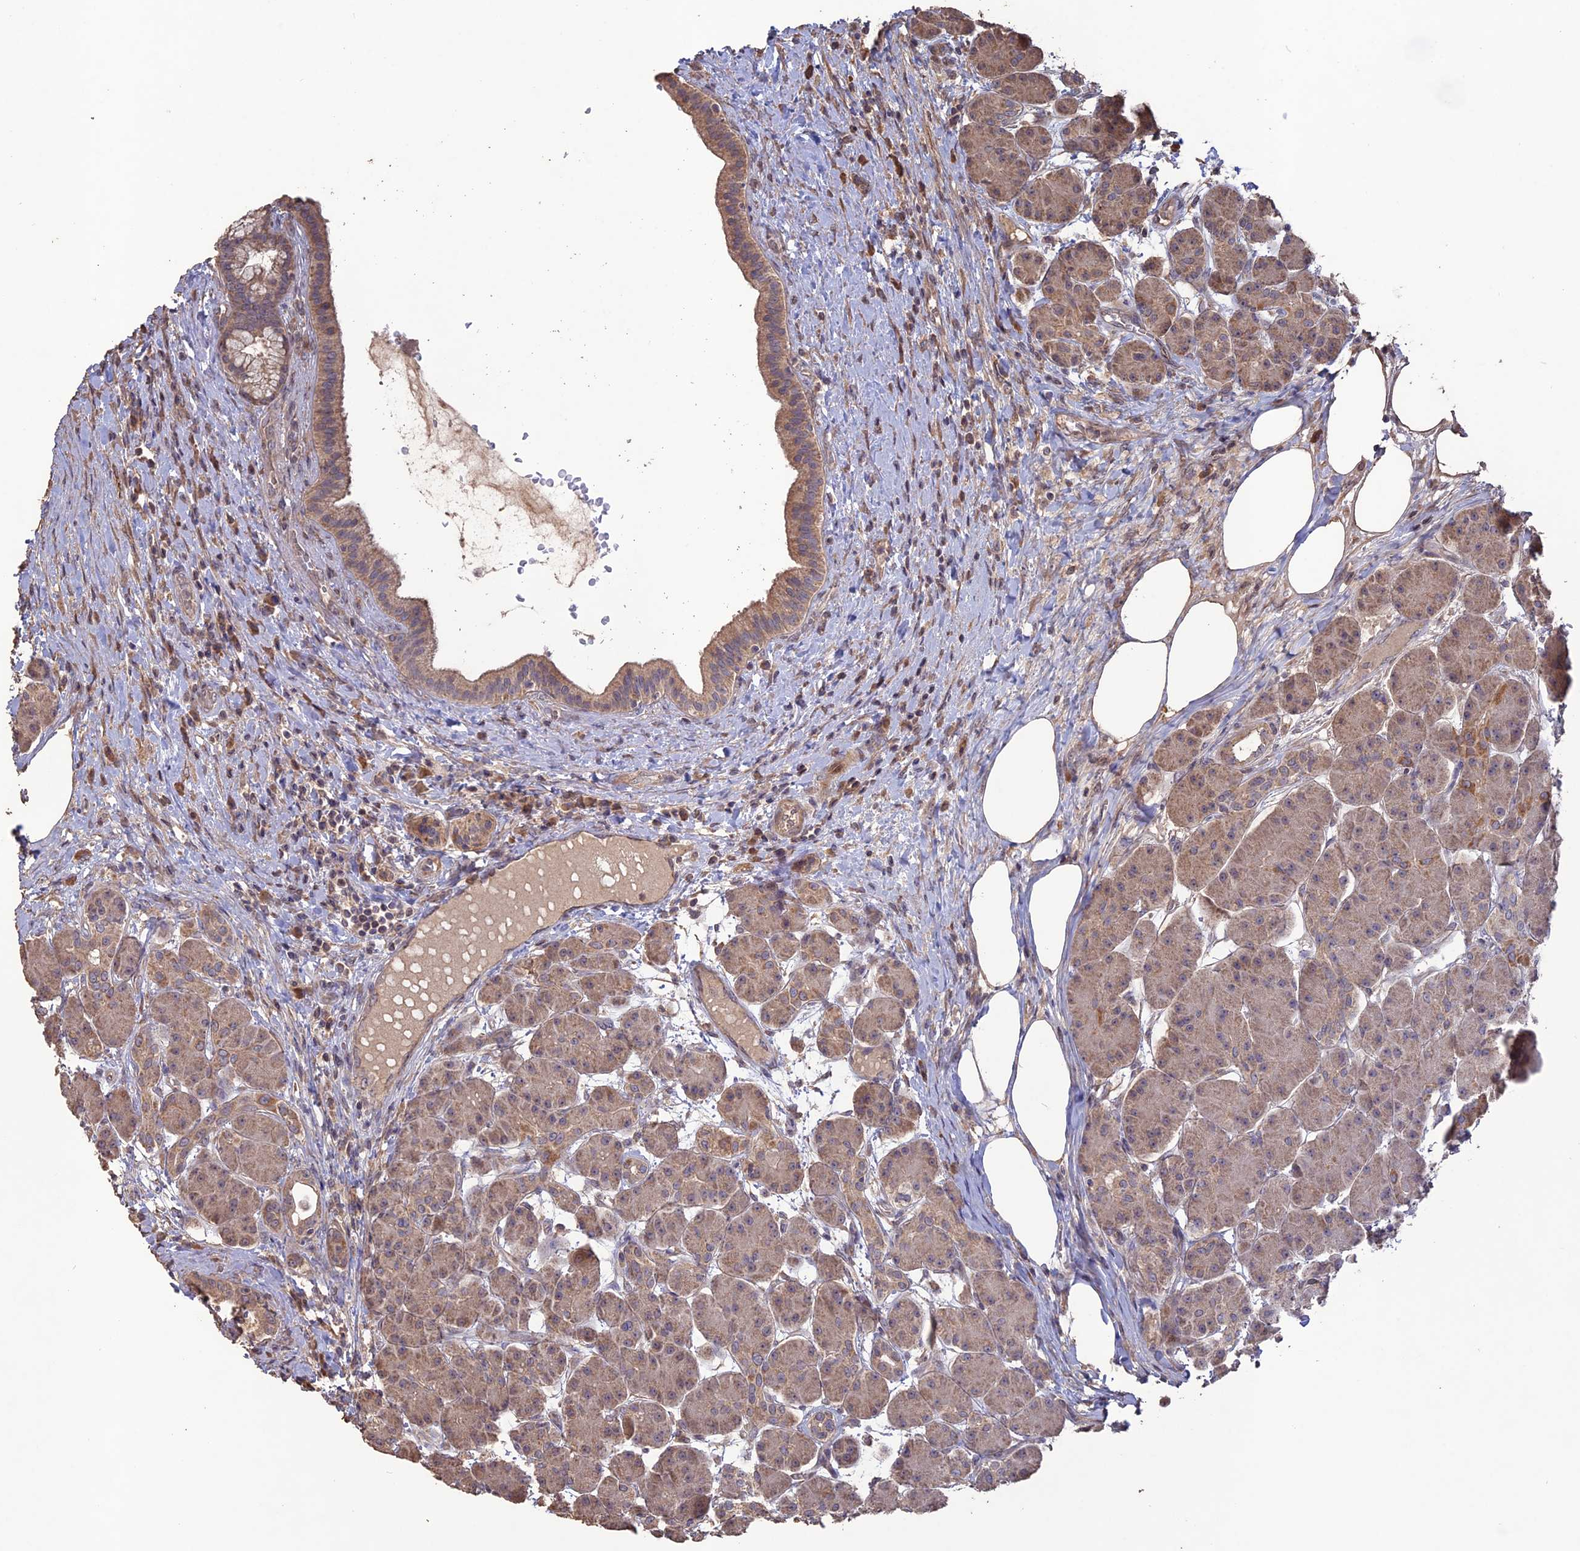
{"staining": {"intensity": "moderate", "quantity": ">75%", "location": "cytoplasmic/membranous"}, "tissue": "pancreas", "cell_type": "Exocrine glandular cells", "image_type": "normal", "snomed": [{"axis": "morphology", "description": "Normal tissue, NOS"}, {"axis": "topography", "description": "Pancreas"}], "caption": "Moderate cytoplasmic/membranous protein positivity is appreciated in approximately >75% of exocrine glandular cells in pancreas. (DAB IHC with brightfield microscopy, high magnification).", "gene": "LAYN", "patient": {"sex": "male", "age": 63}}